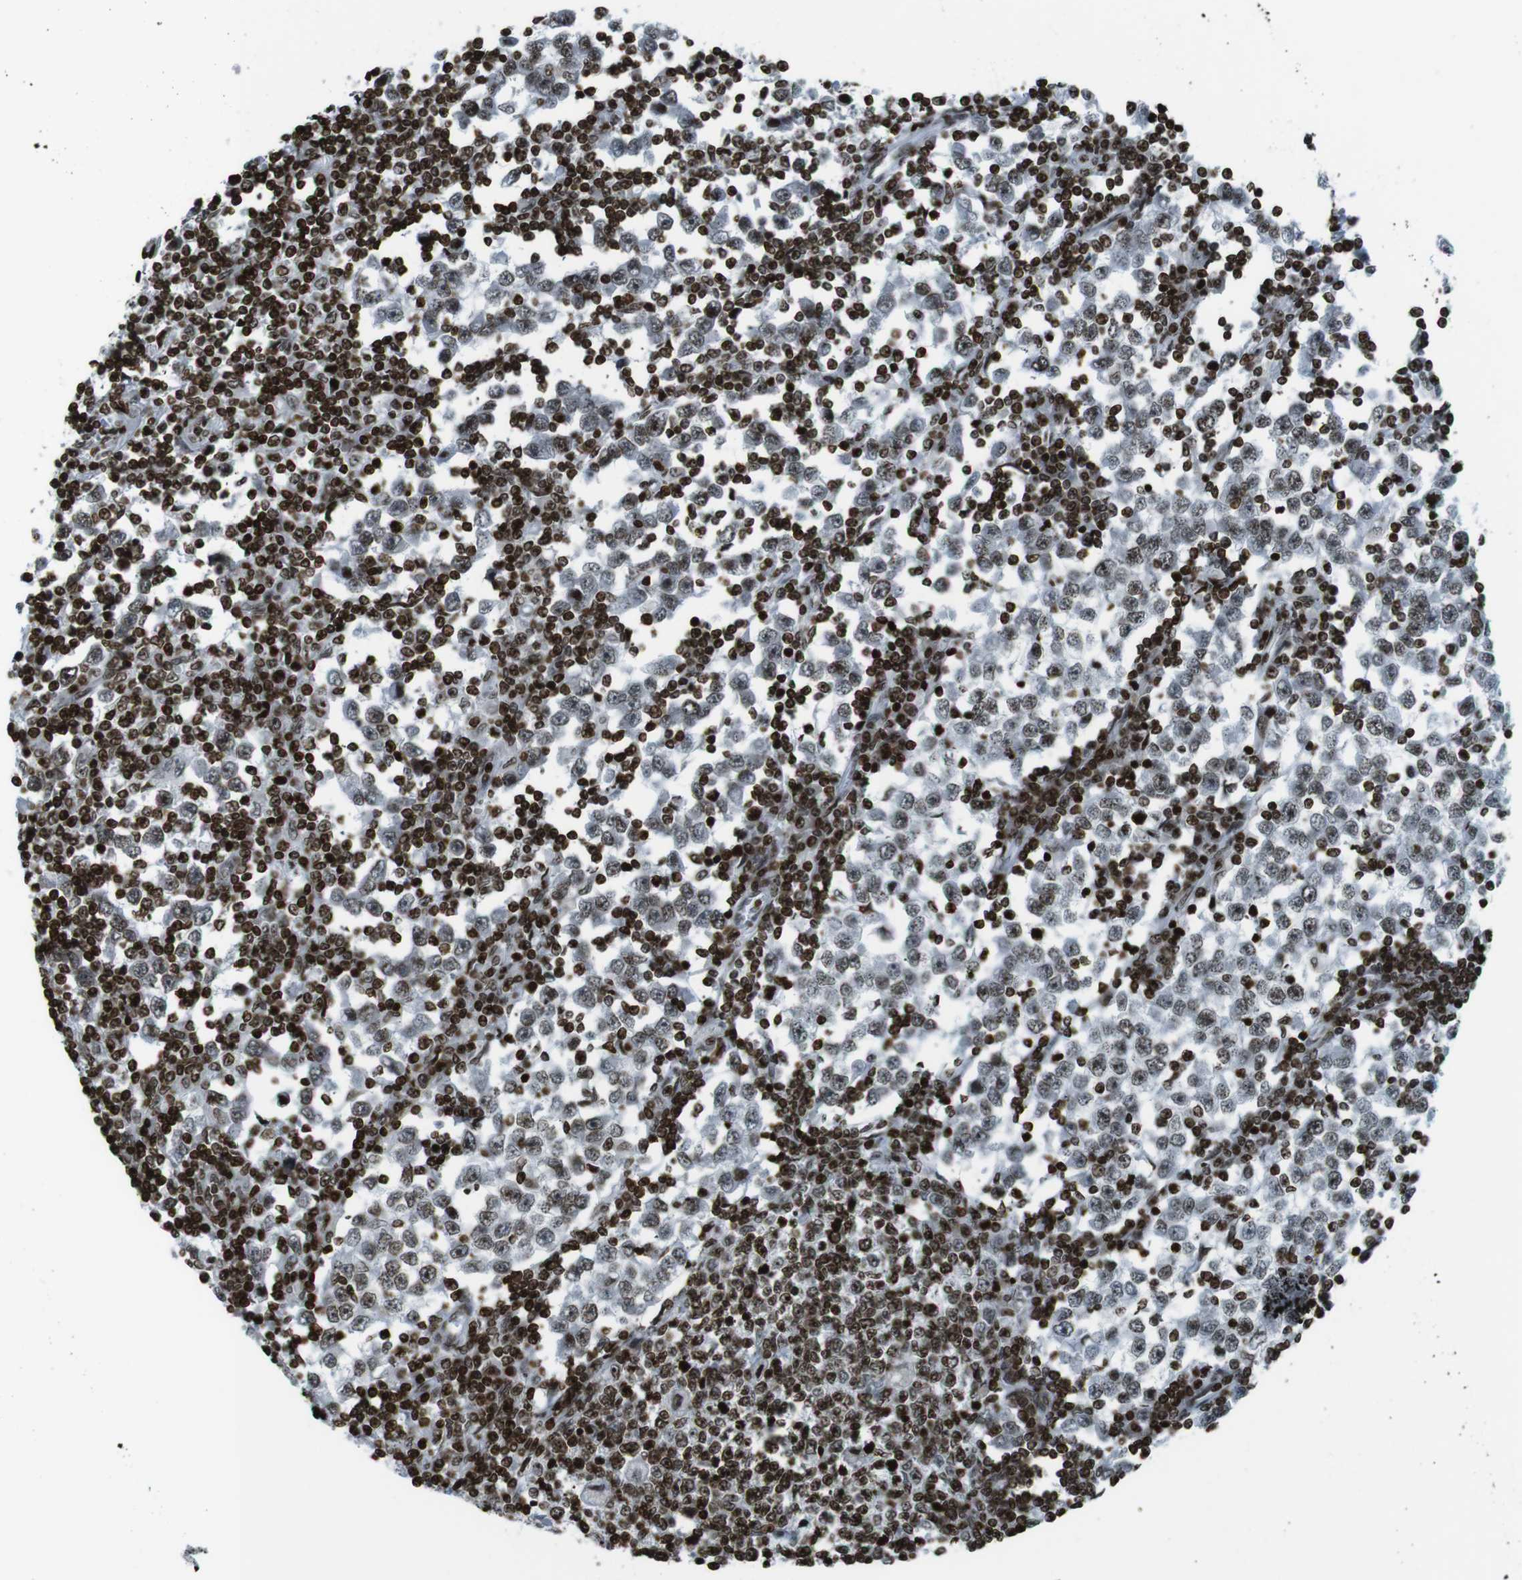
{"staining": {"intensity": "moderate", "quantity": "25%-75%", "location": "nuclear"}, "tissue": "testis cancer", "cell_type": "Tumor cells", "image_type": "cancer", "snomed": [{"axis": "morphology", "description": "Seminoma, NOS"}, {"axis": "topography", "description": "Testis"}], "caption": "An image showing moderate nuclear positivity in about 25%-75% of tumor cells in testis cancer, as visualized by brown immunohistochemical staining.", "gene": "H2AC8", "patient": {"sex": "male", "age": 65}}